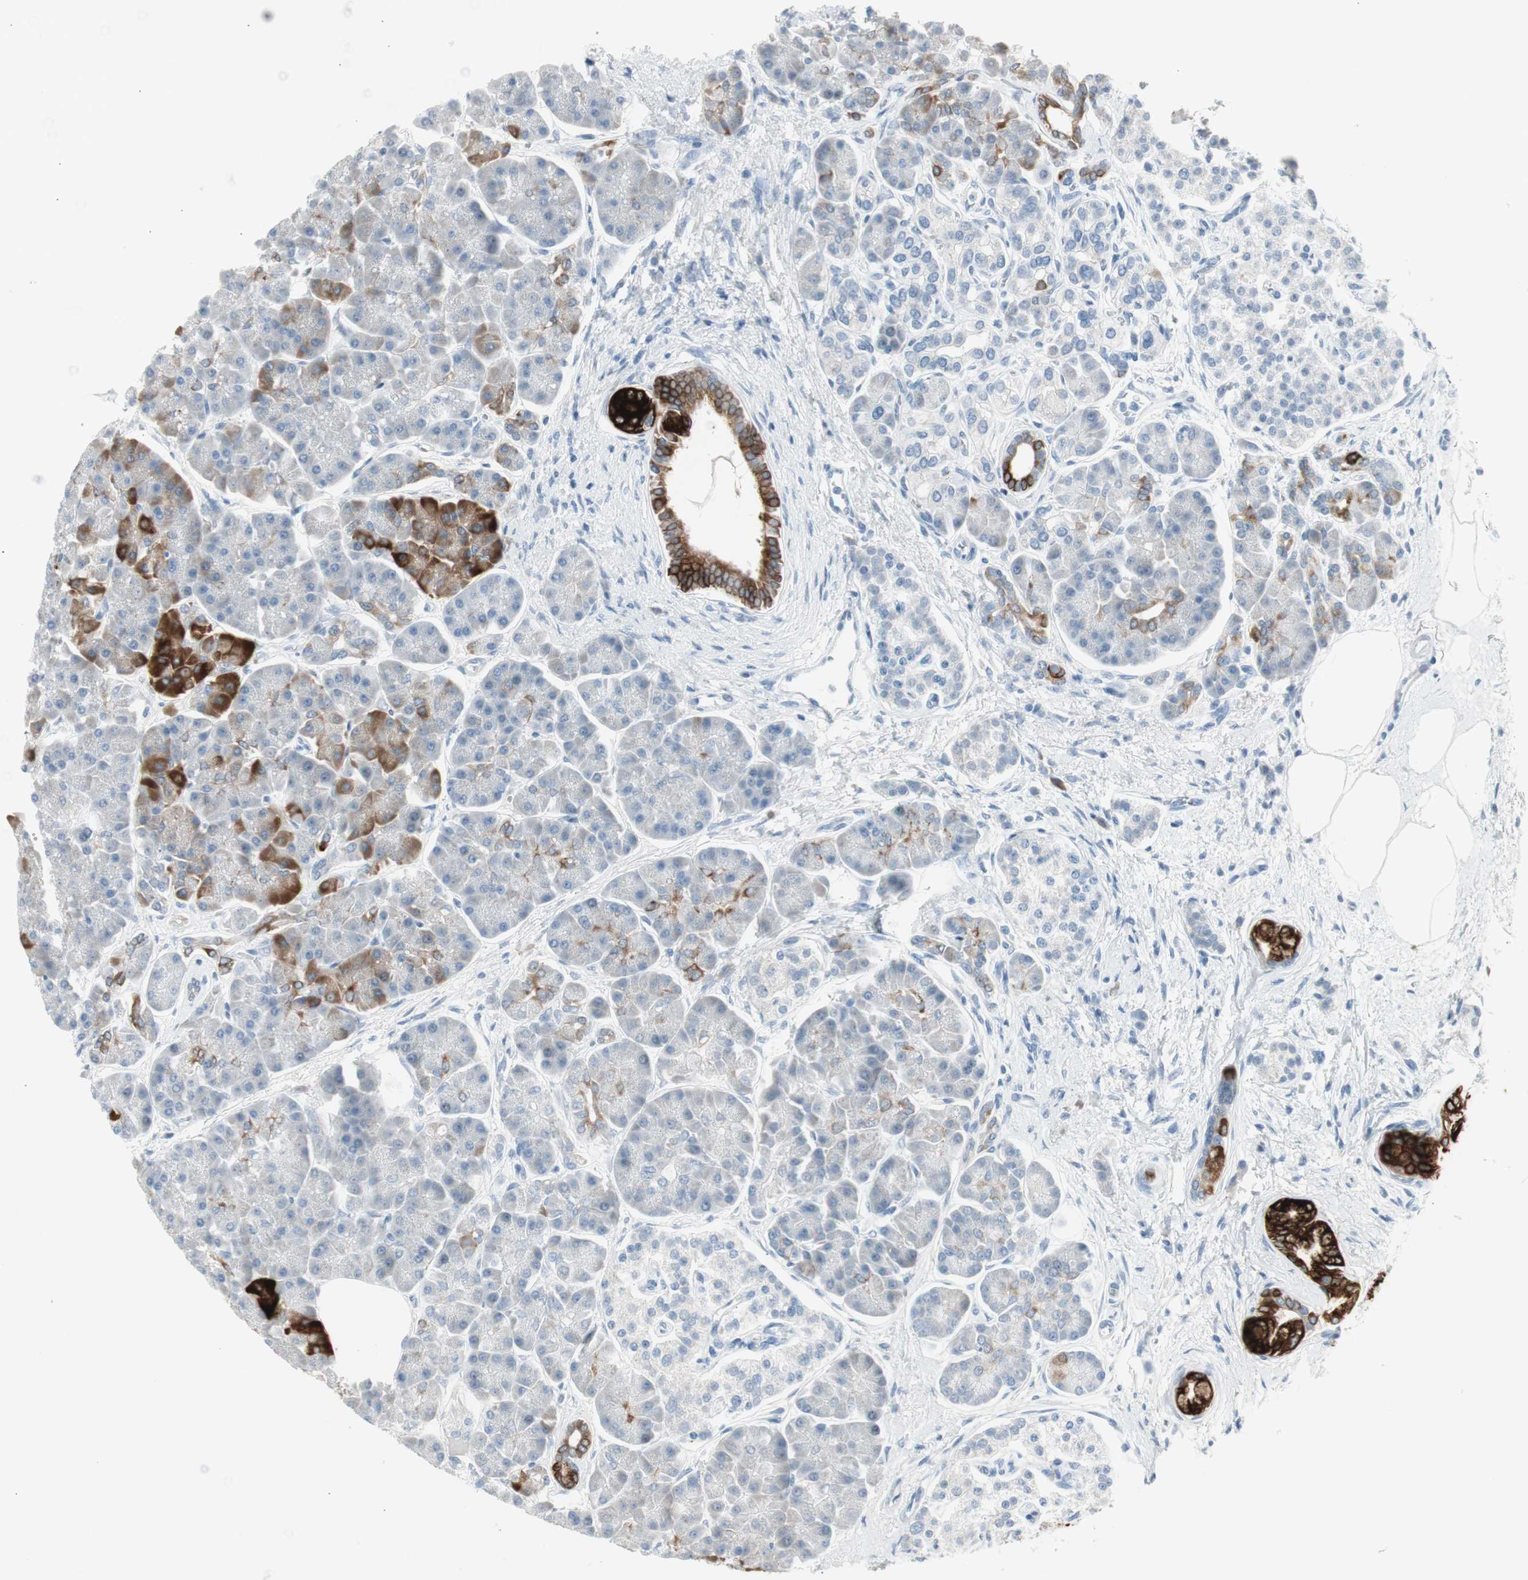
{"staining": {"intensity": "strong", "quantity": "<25%", "location": "cytoplasmic/membranous"}, "tissue": "pancreas", "cell_type": "Exocrine glandular cells", "image_type": "normal", "snomed": [{"axis": "morphology", "description": "Normal tissue, NOS"}, {"axis": "topography", "description": "Pancreas"}], "caption": "A high-resolution histopathology image shows IHC staining of unremarkable pancreas, which demonstrates strong cytoplasmic/membranous positivity in approximately <25% of exocrine glandular cells.", "gene": "AGR2", "patient": {"sex": "female", "age": 70}}